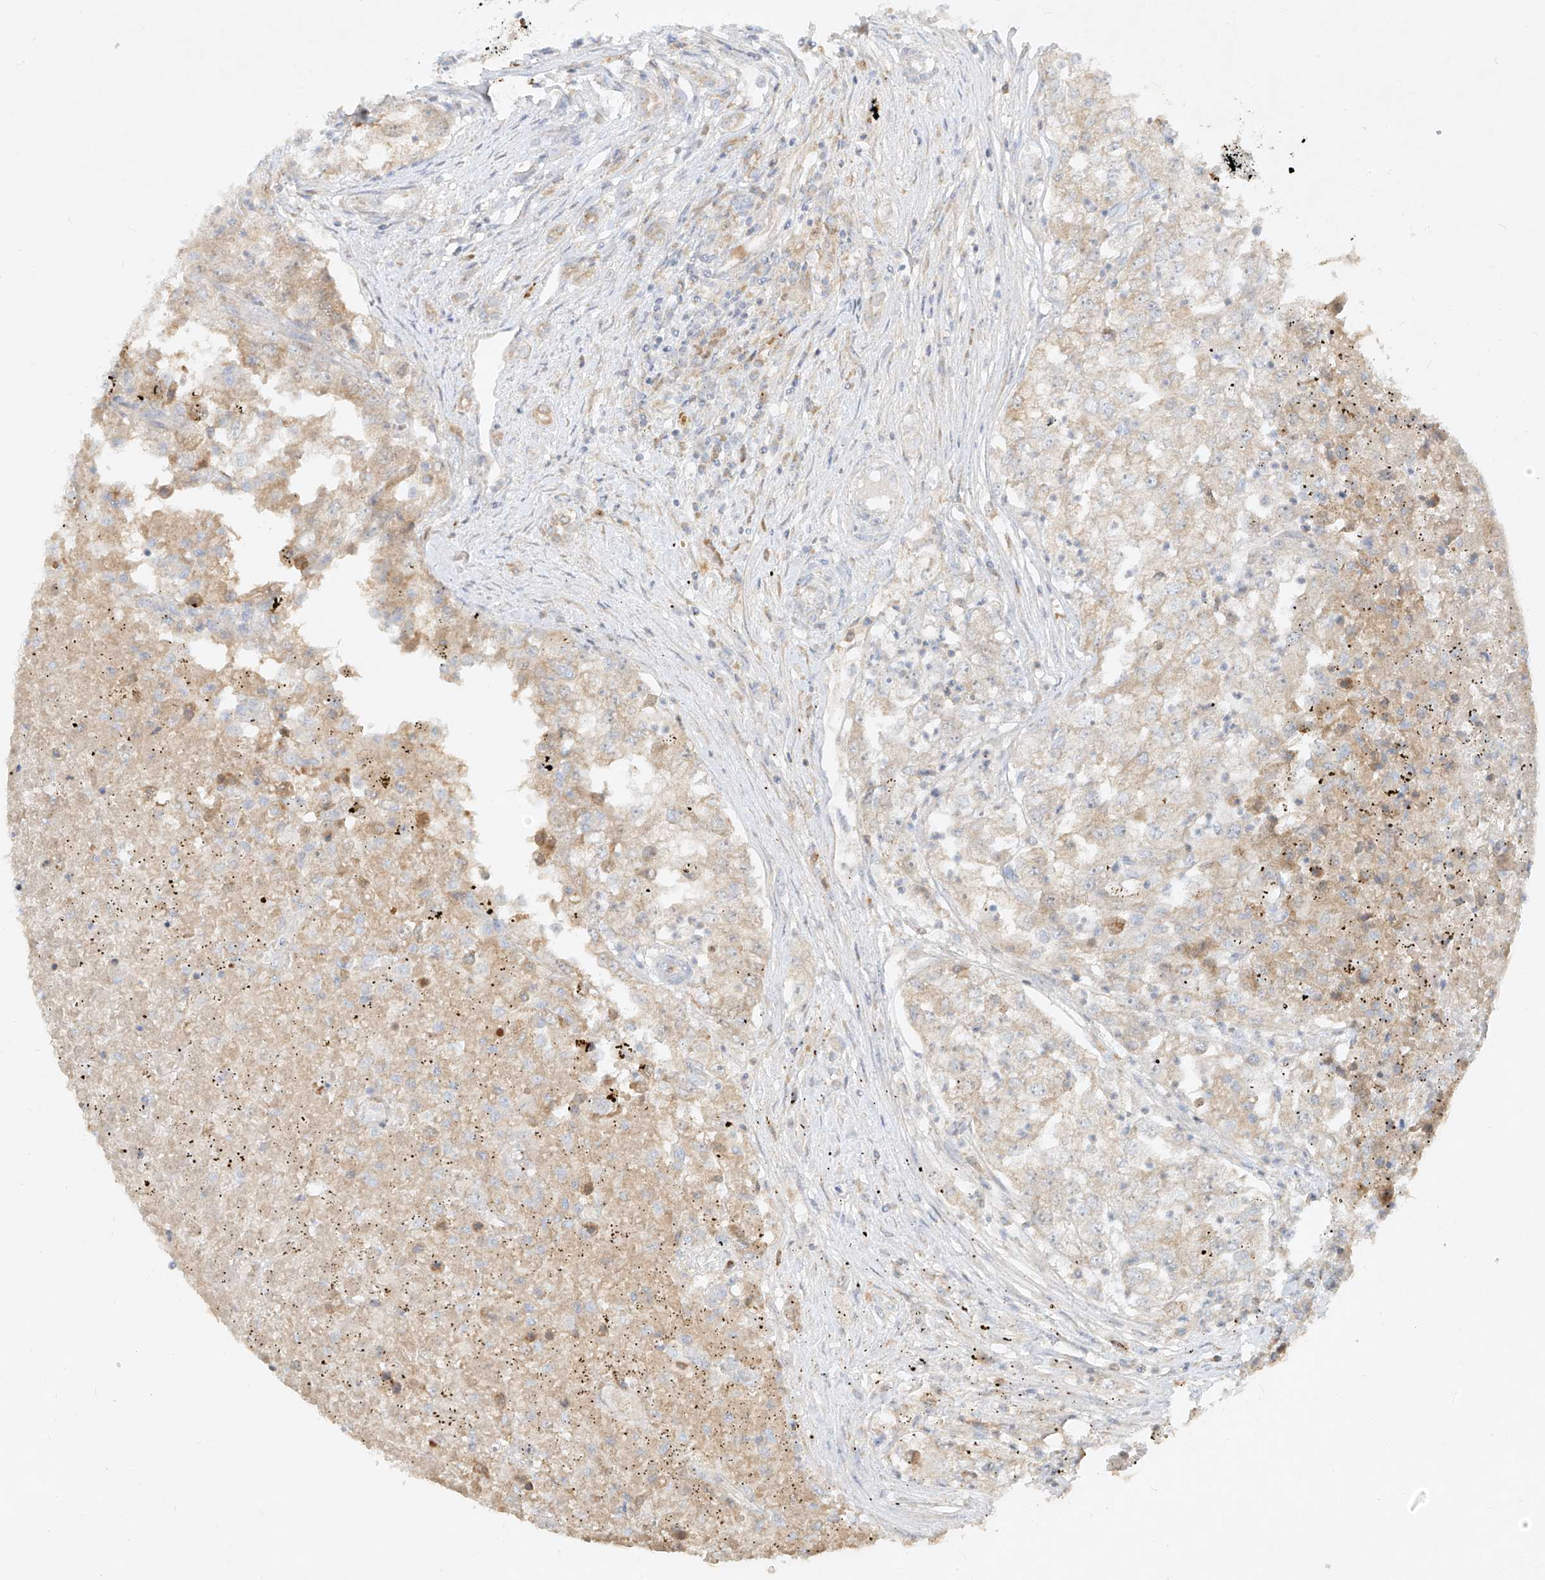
{"staining": {"intensity": "negative", "quantity": "none", "location": "none"}, "tissue": "renal cancer", "cell_type": "Tumor cells", "image_type": "cancer", "snomed": [{"axis": "morphology", "description": "Adenocarcinoma, NOS"}, {"axis": "topography", "description": "Kidney"}], "caption": "The immunohistochemistry (IHC) histopathology image has no significant positivity in tumor cells of adenocarcinoma (renal) tissue.", "gene": "KPNA7", "patient": {"sex": "female", "age": 54}}